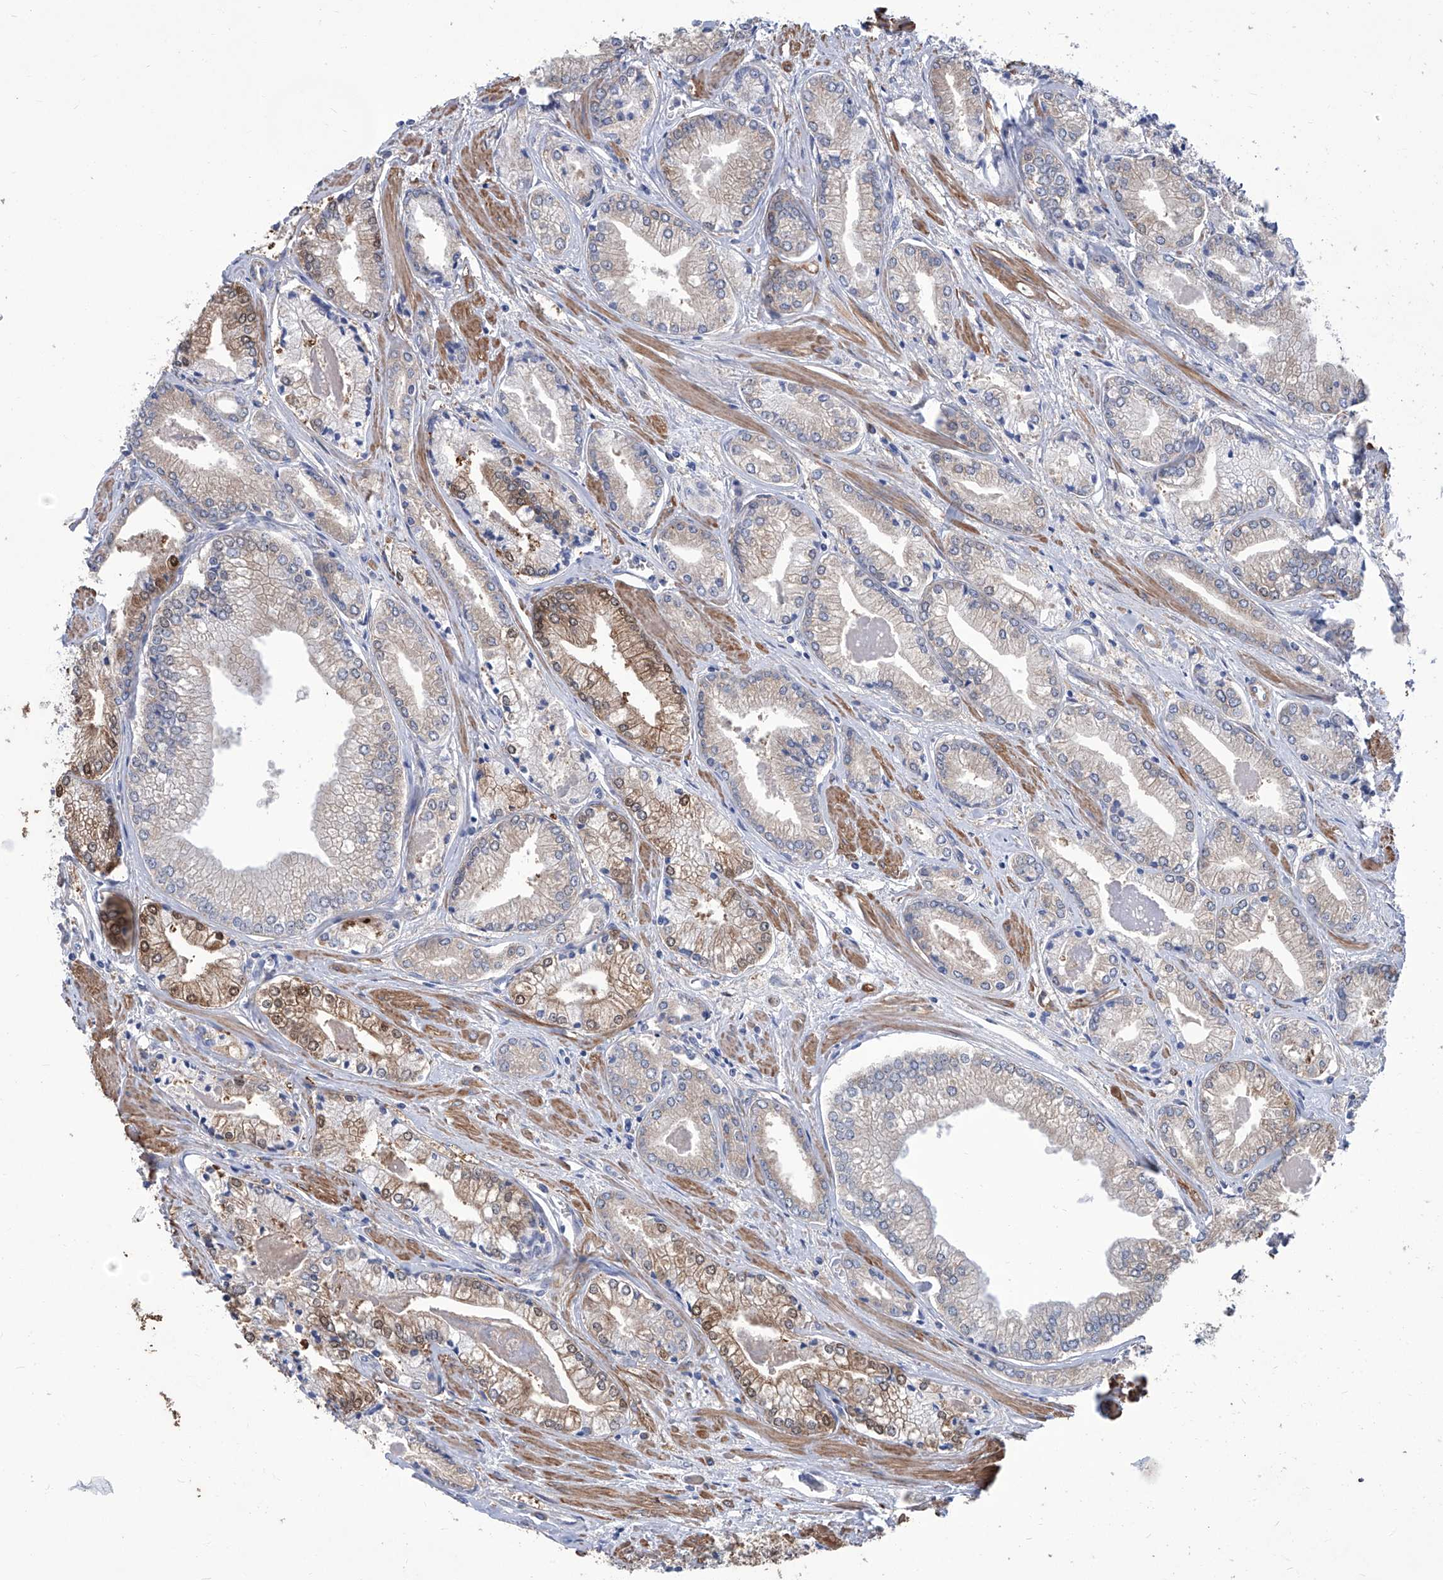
{"staining": {"intensity": "weak", "quantity": "<25%", "location": "cytoplasmic/membranous"}, "tissue": "prostate cancer", "cell_type": "Tumor cells", "image_type": "cancer", "snomed": [{"axis": "morphology", "description": "Adenocarcinoma, Low grade"}, {"axis": "topography", "description": "Prostate"}], "caption": "The immunohistochemistry (IHC) image has no significant staining in tumor cells of prostate cancer tissue. The staining was performed using DAB (3,3'-diaminobenzidine) to visualize the protein expression in brown, while the nuclei were stained in blue with hematoxylin (Magnification: 20x).", "gene": "SMS", "patient": {"sex": "male", "age": 60}}